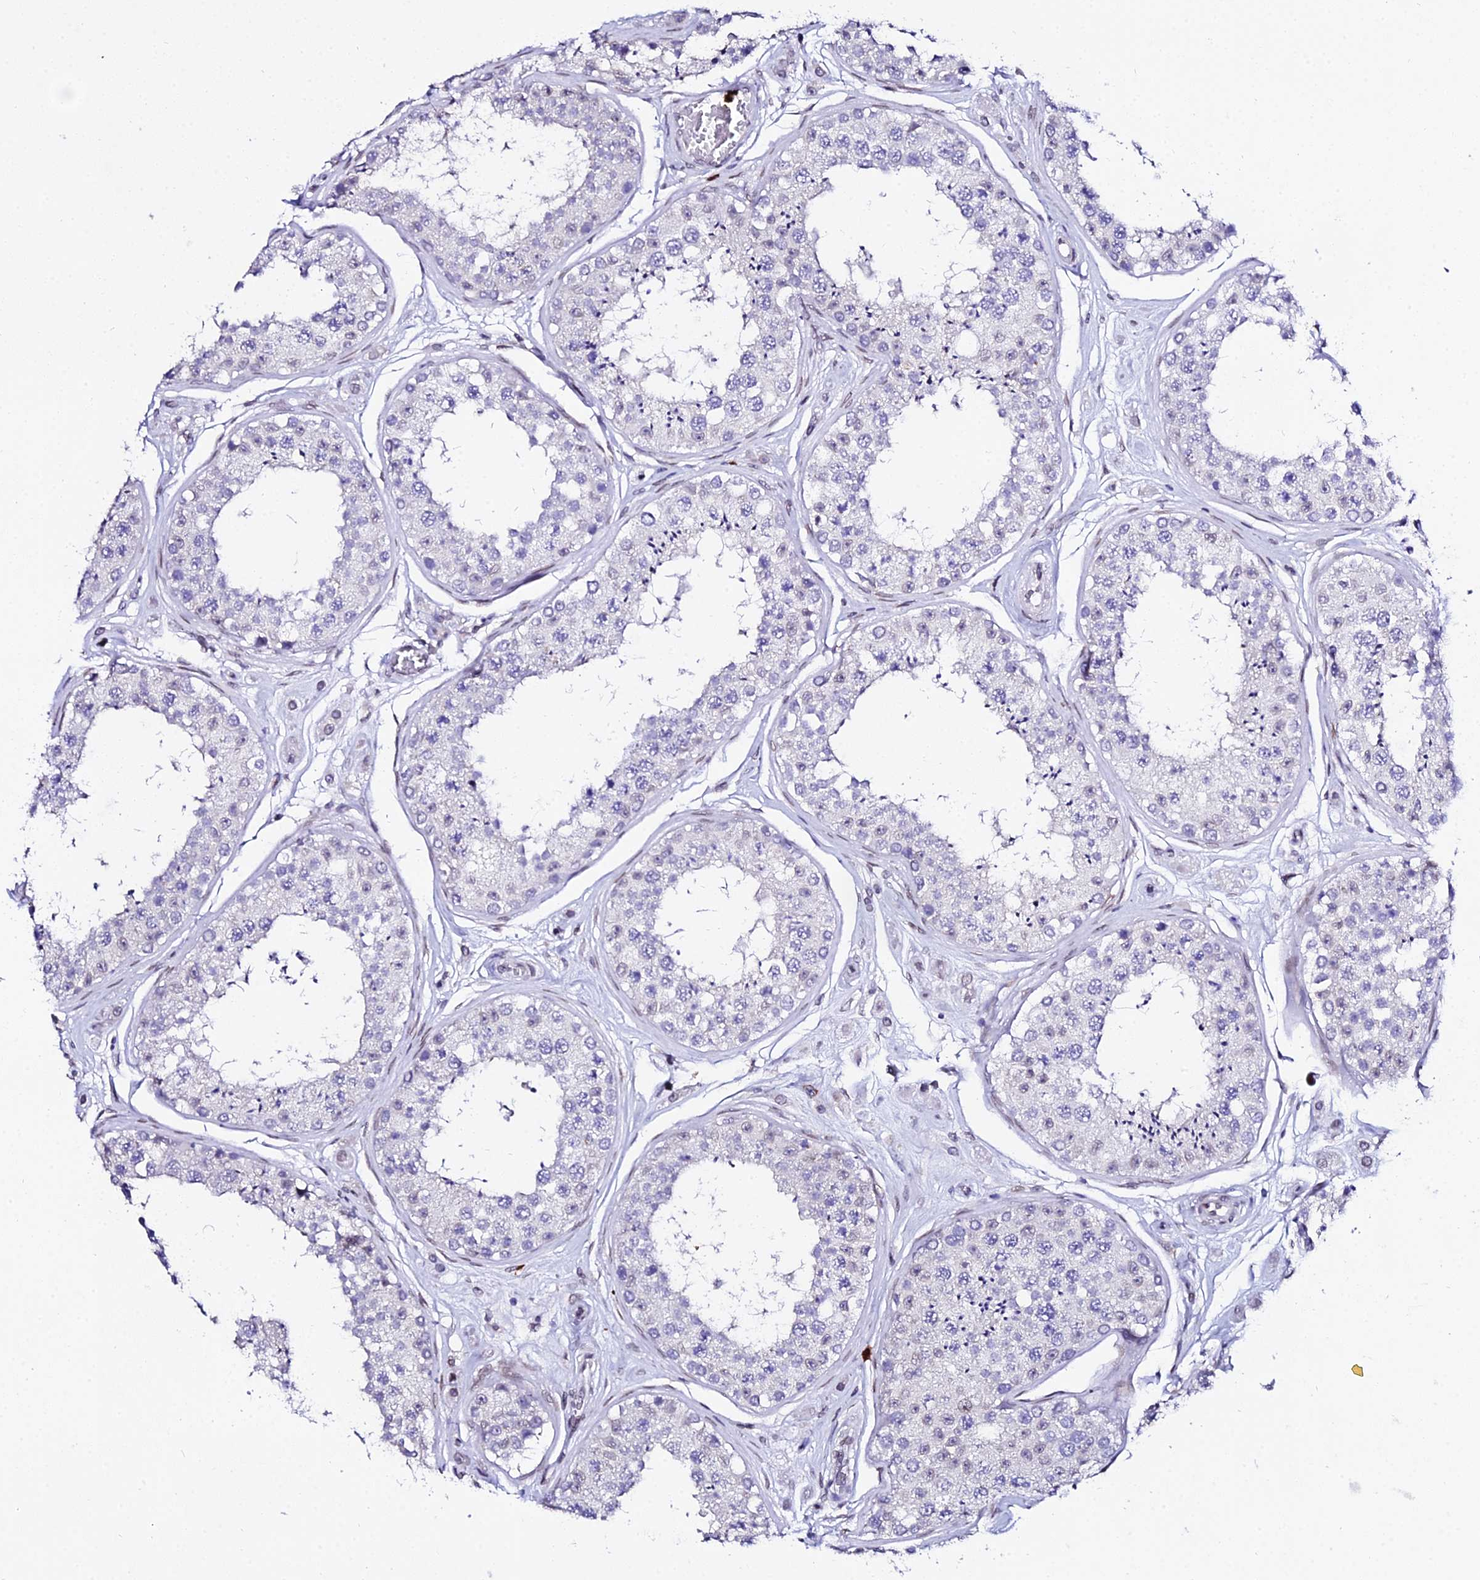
{"staining": {"intensity": "negative", "quantity": "none", "location": "none"}, "tissue": "testis", "cell_type": "Cells in seminiferous ducts", "image_type": "normal", "snomed": [{"axis": "morphology", "description": "Normal tissue, NOS"}, {"axis": "topography", "description": "Testis"}], "caption": "Immunohistochemical staining of normal human testis displays no significant staining in cells in seminiferous ducts. (DAB (3,3'-diaminobenzidine) immunohistochemistry (IHC) with hematoxylin counter stain).", "gene": "MCM10", "patient": {"sex": "male", "age": 25}}